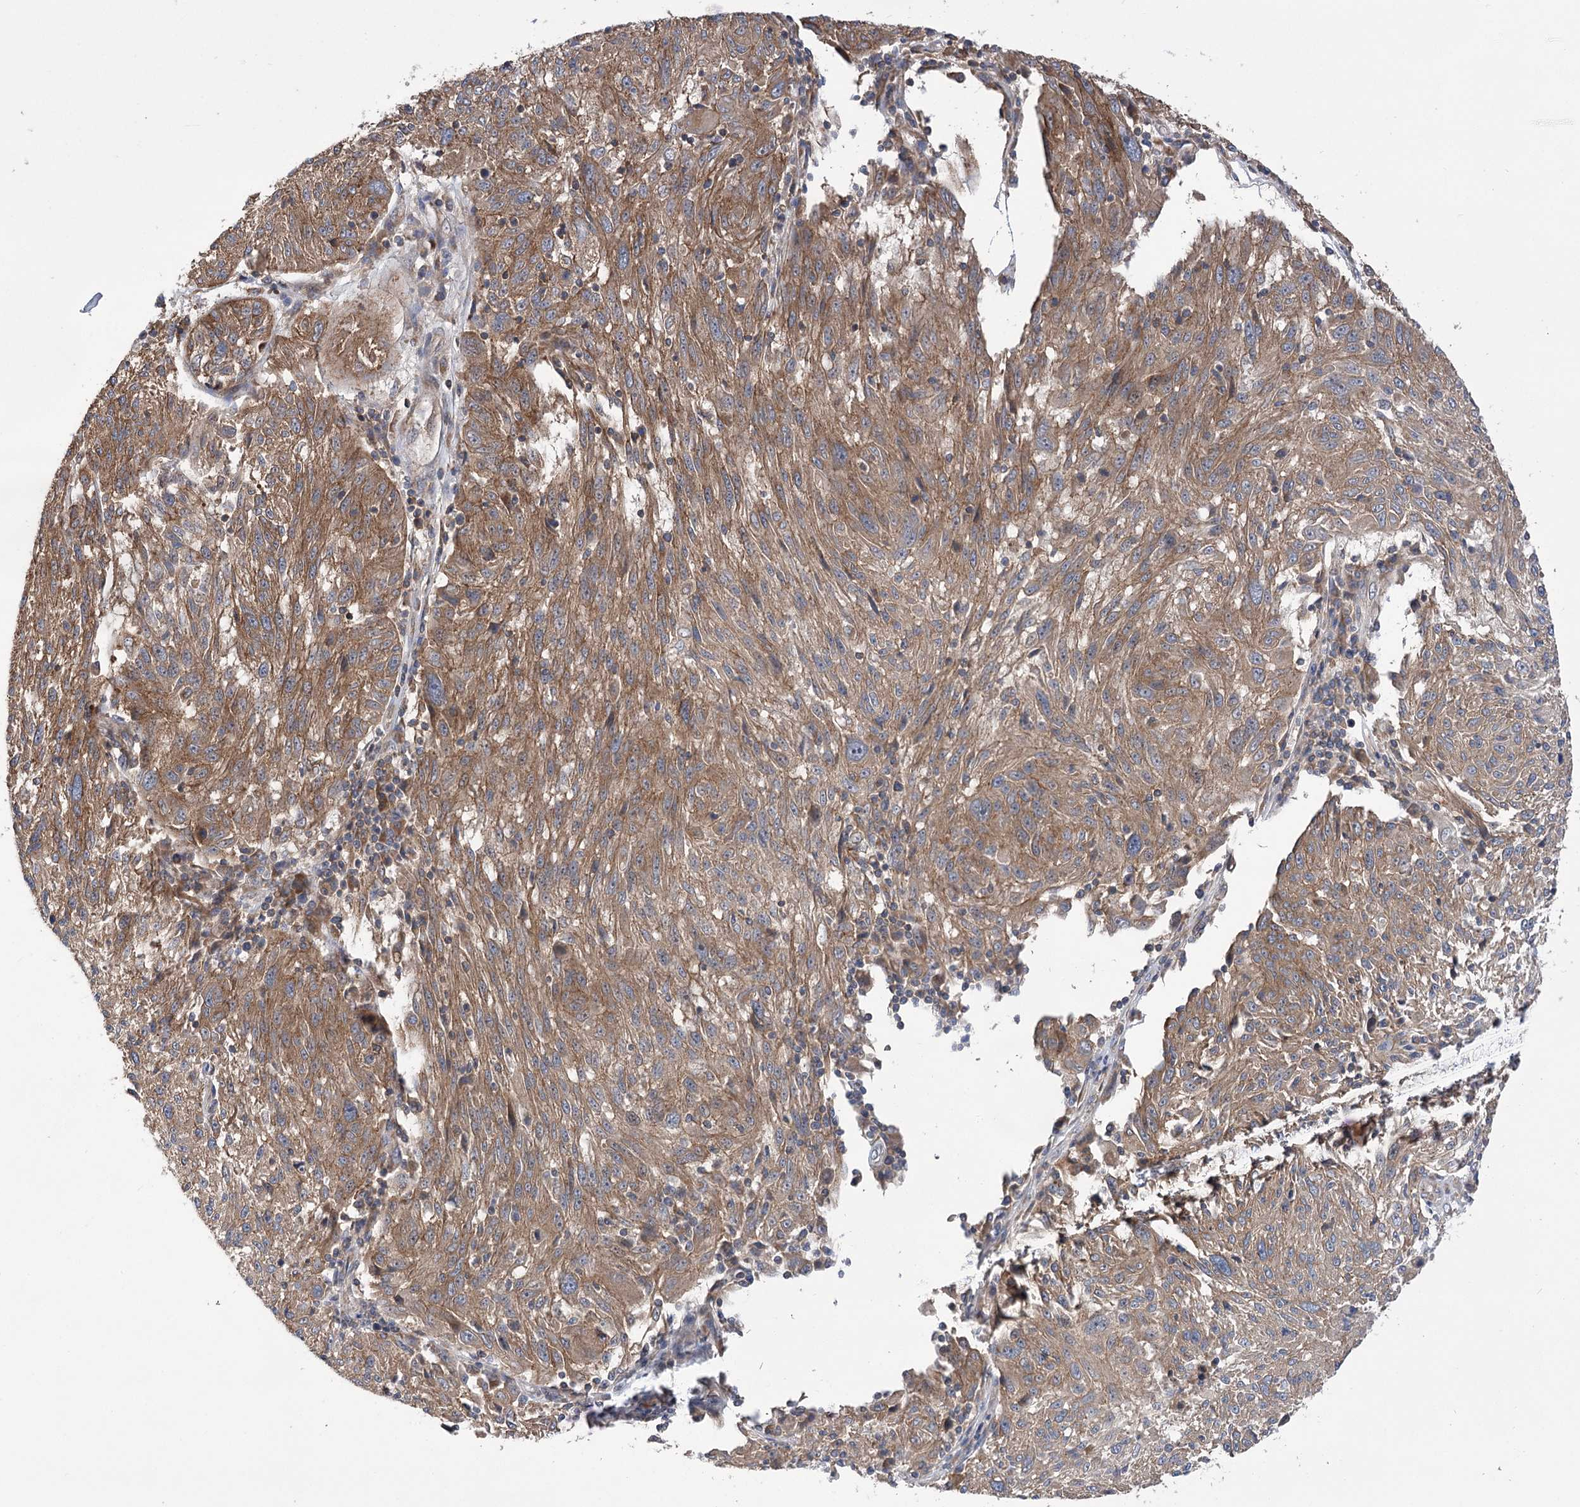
{"staining": {"intensity": "moderate", "quantity": ">75%", "location": "cytoplasmic/membranous"}, "tissue": "melanoma", "cell_type": "Tumor cells", "image_type": "cancer", "snomed": [{"axis": "morphology", "description": "Malignant melanoma, NOS"}, {"axis": "topography", "description": "Skin"}], "caption": "Tumor cells display medium levels of moderate cytoplasmic/membranous positivity in about >75% of cells in human melanoma.", "gene": "VPS37B", "patient": {"sex": "male", "age": 53}}